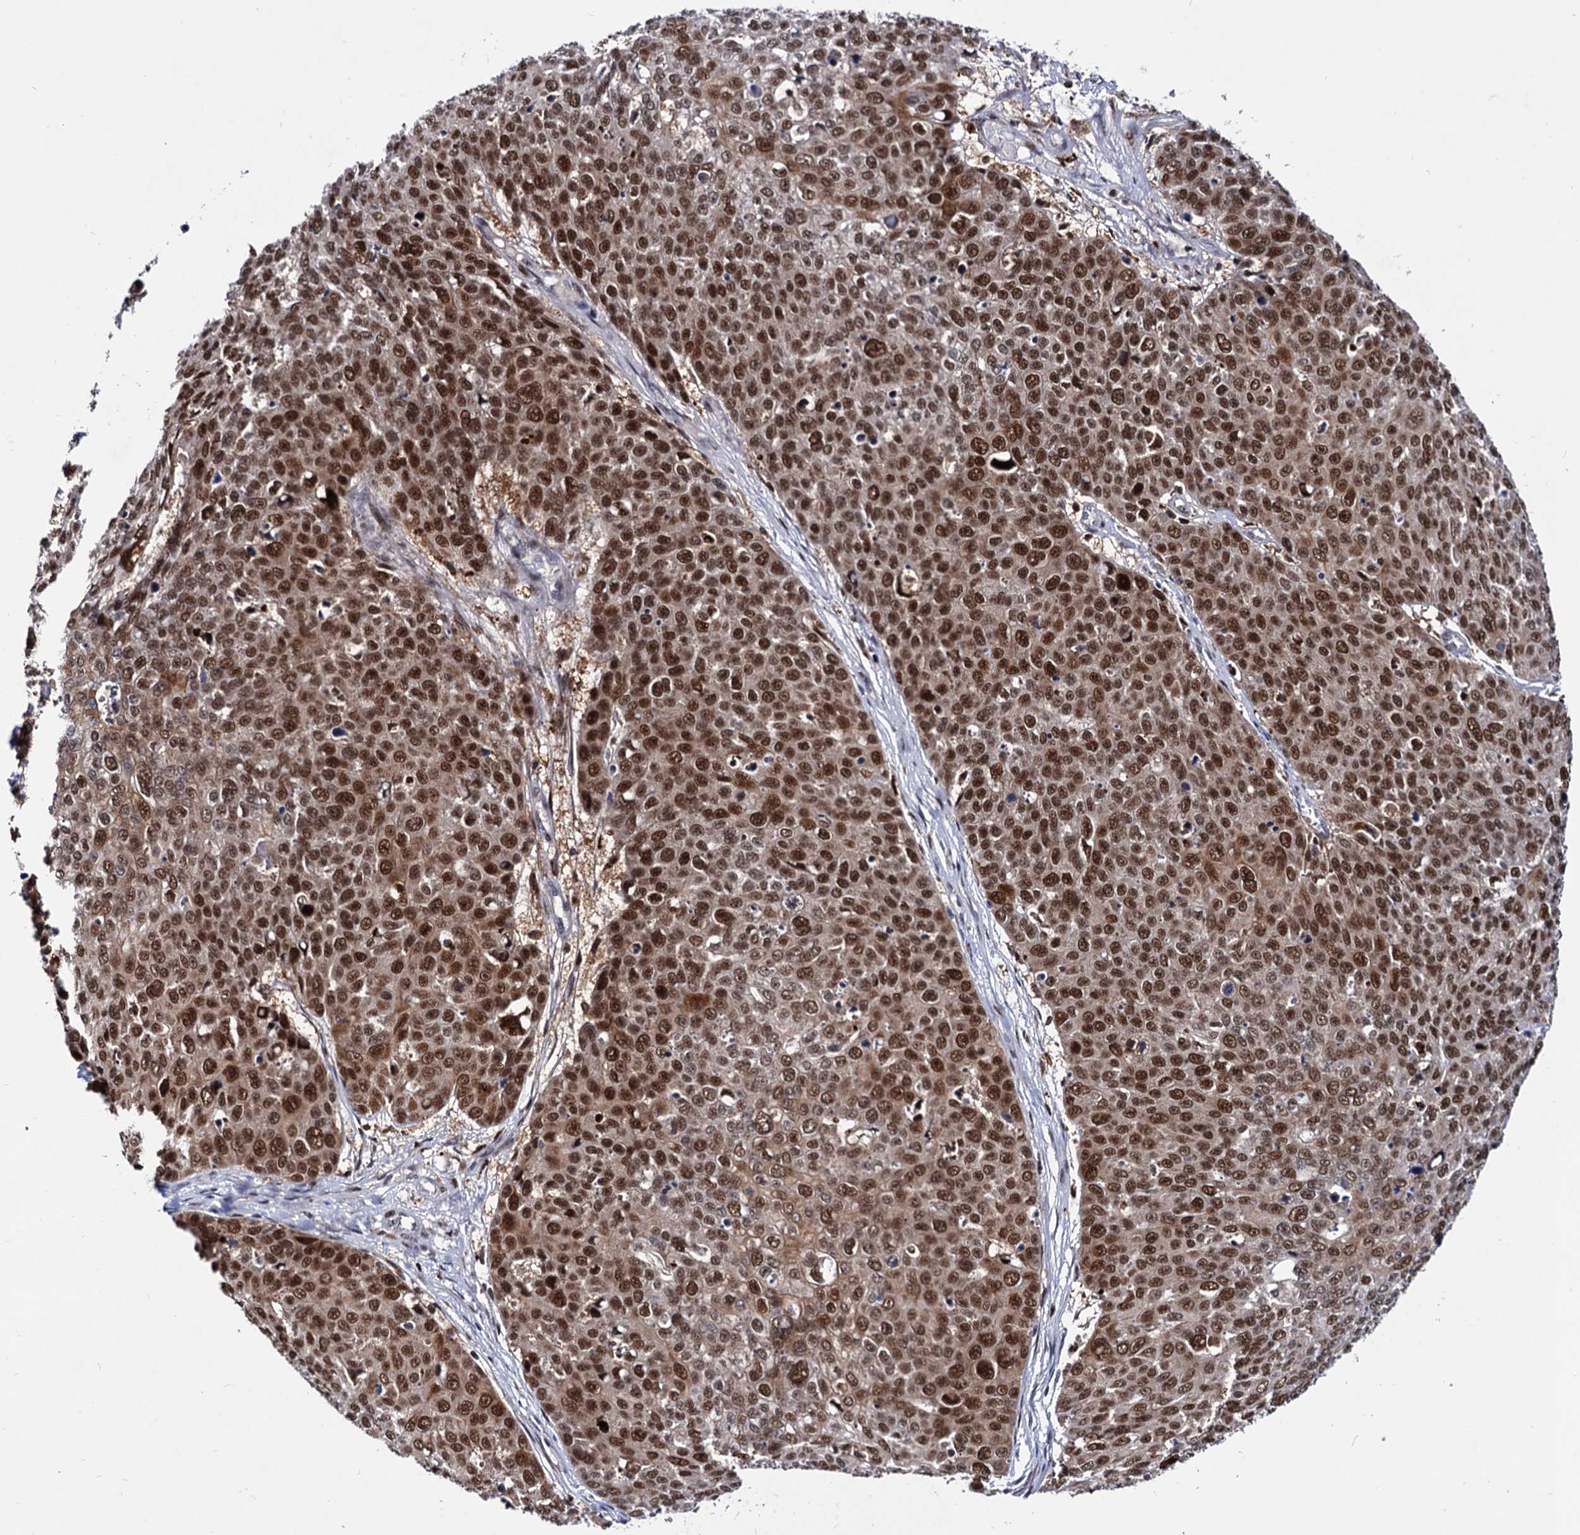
{"staining": {"intensity": "moderate", "quantity": ">75%", "location": "cytoplasmic/membranous,nuclear"}, "tissue": "skin cancer", "cell_type": "Tumor cells", "image_type": "cancer", "snomed": [{"axis": "morphology", "description": "Squamous cell carcinoma, NOS"}, {"axis": "topography", "description": "Skin"}], "caption": "Immunohistochemistry of human skin cancer displays medium levels of moderate cytoplasmic/membranous and nuclear positivity in about >75% of tumor cells.", "gene": "RNASEH2B", "patient": {"sex": "male", "age": 71}}